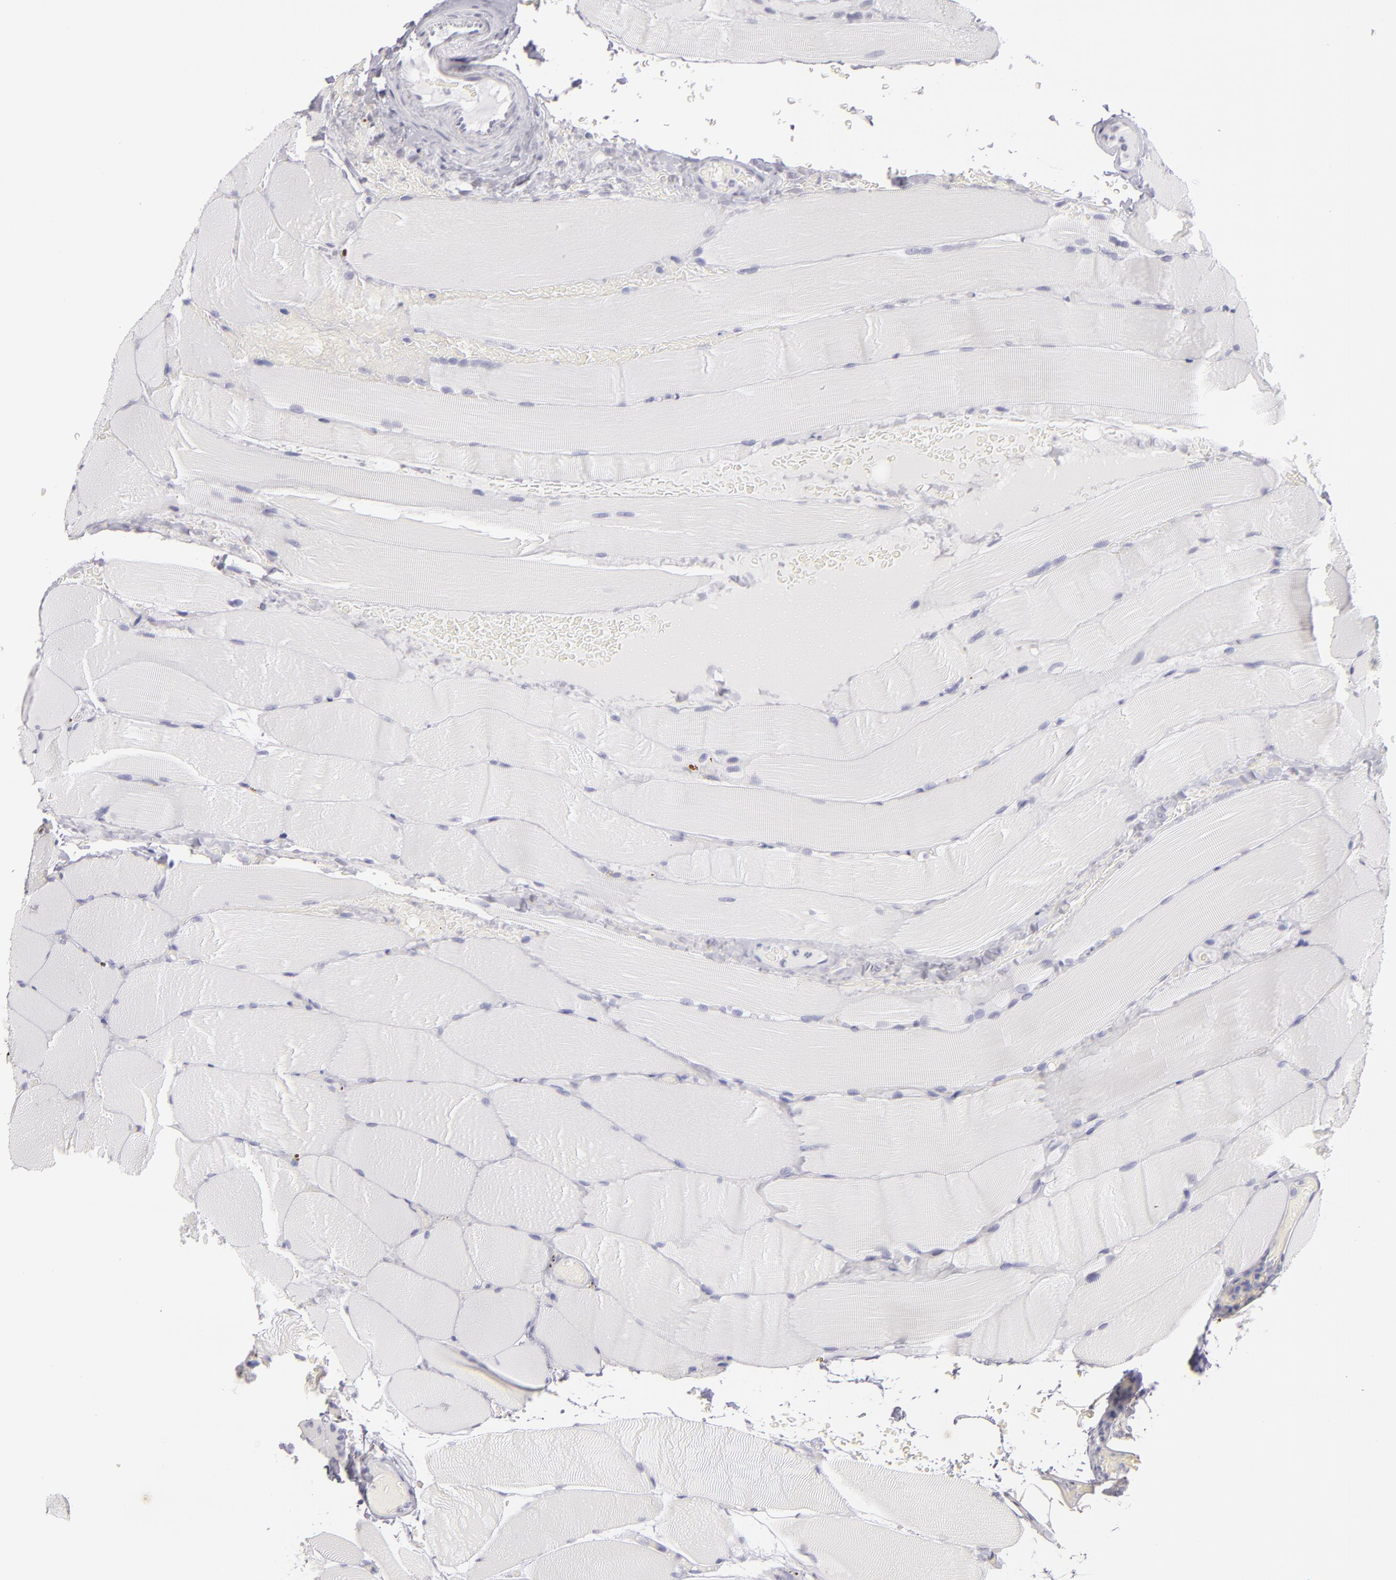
{"staining": {"intensity": "negative", "quantity": "none", "location": "none"}, "tissue": "parathyroid gland", "cell_type": "Glandular cells", "image_type": "normal", "snomed": [{"axis": "morphology", "description": "Normal tissue, NOS"}, {"axis": "topography", "description": "Skeletal muscle"}, {"axis": "topography", "description": "Parathyroid gland"}], "caption": "Protein analysis of unremarkable parathyroid gland reveals no significant positivity in glandular cells. Nuclei are stained in blue.", "gene": "VIL1", "patient": {"sex": "female", "age": 37}}